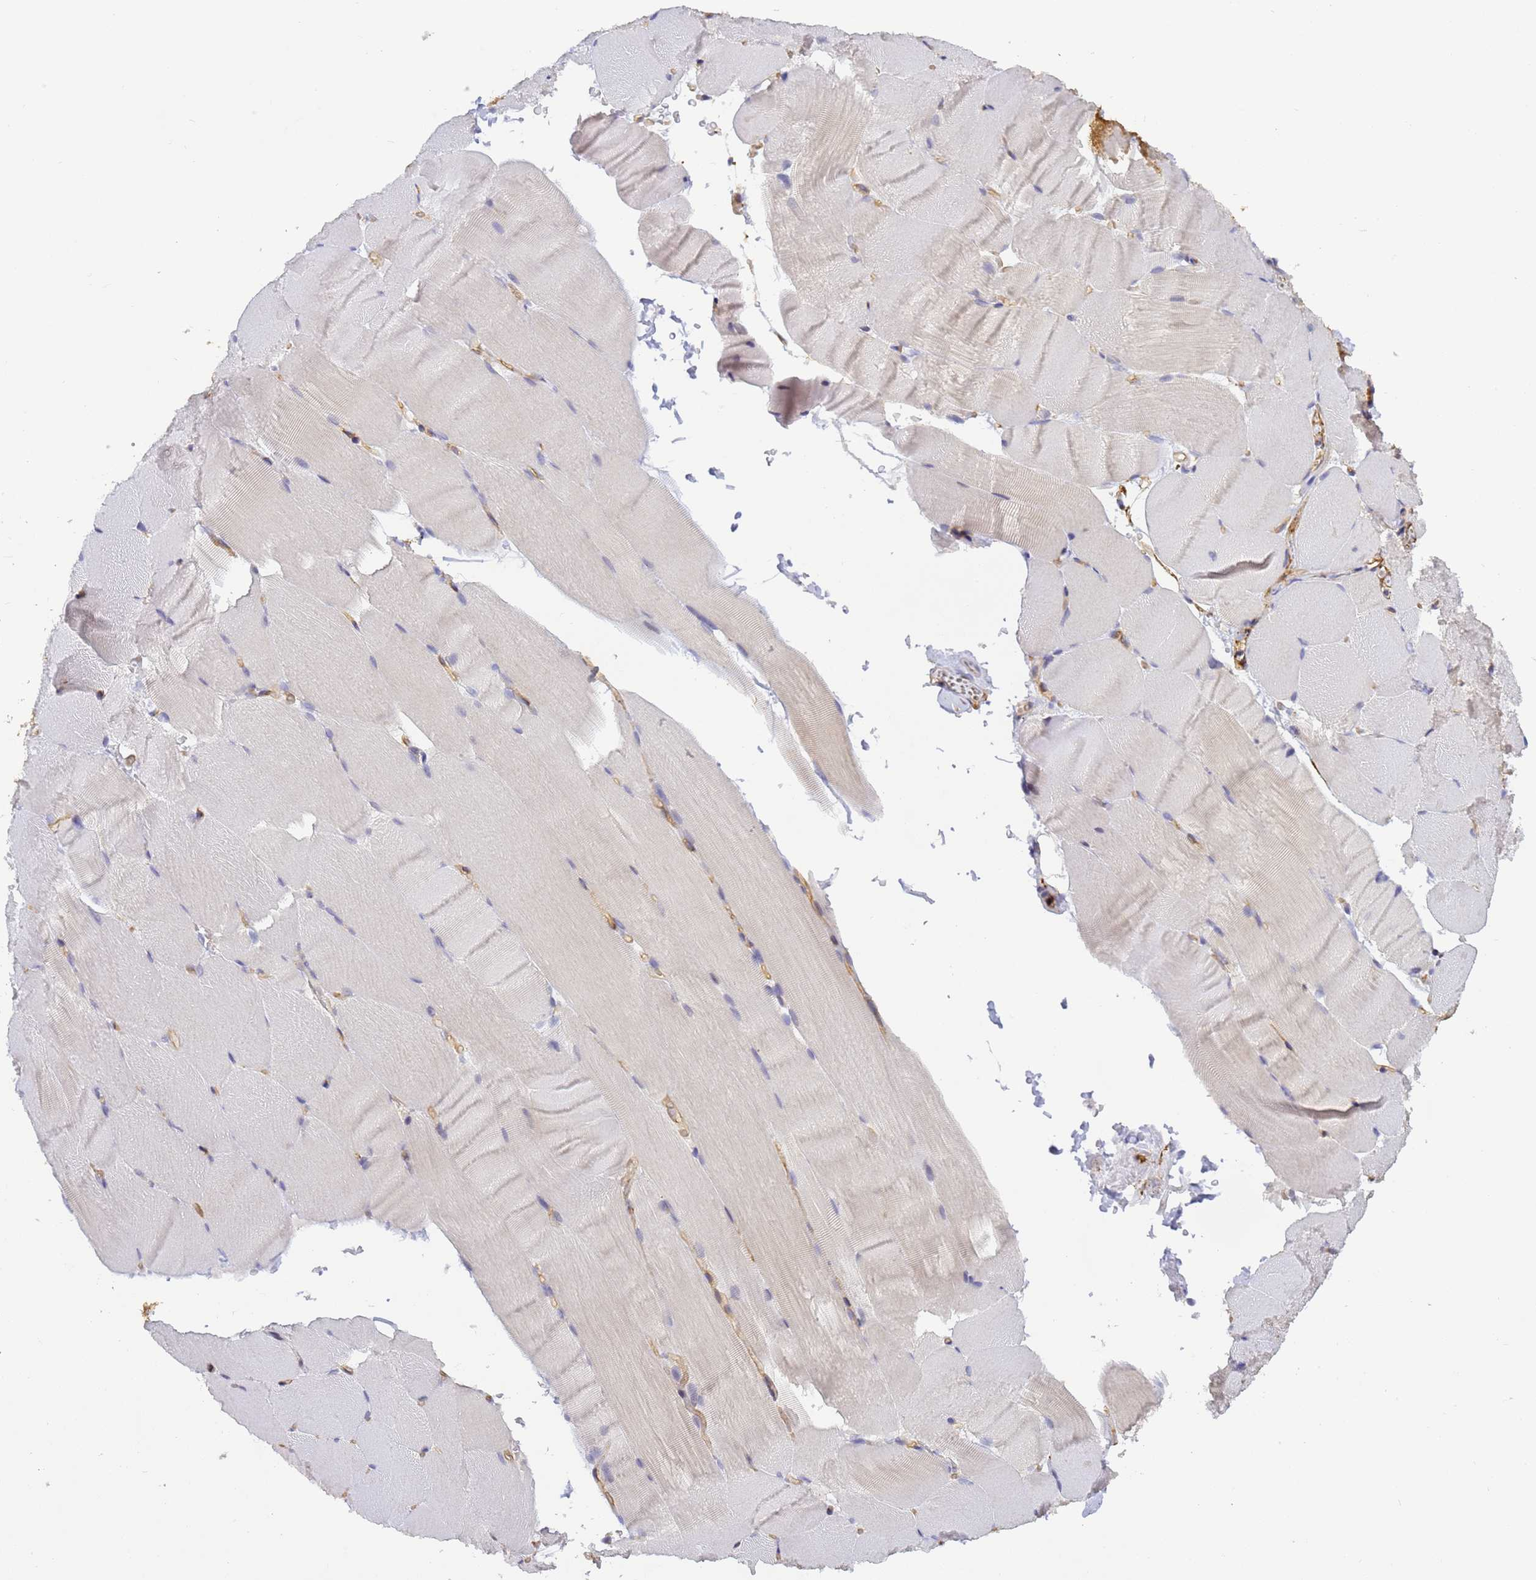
{"staining": {"intensity": "negative", "quantity": "none", "location": "none"}, "tissue": "skeletal muscle", "cell_type": "Myocytes", "image_type": "normal", "snomed": [{"axis": "morphology", "description": "Normal tissue, NOS"}, {"axis": "topography", "description": "Skeletal muscle"}, {"axis": "topography", "description": "Parathyroid gland"}], "caption": "An IHC micrograph of benign skeletal muscle is shown. There is no staining in myocytes of skeletal muscle. The staining is performed using DAB (3,3'-diaminobenzidine) brown chromogen with nuclei counter-stained in using hematoxylin.", "gene": "GON4L", "patient": {"sex": "female", "age": 37}}